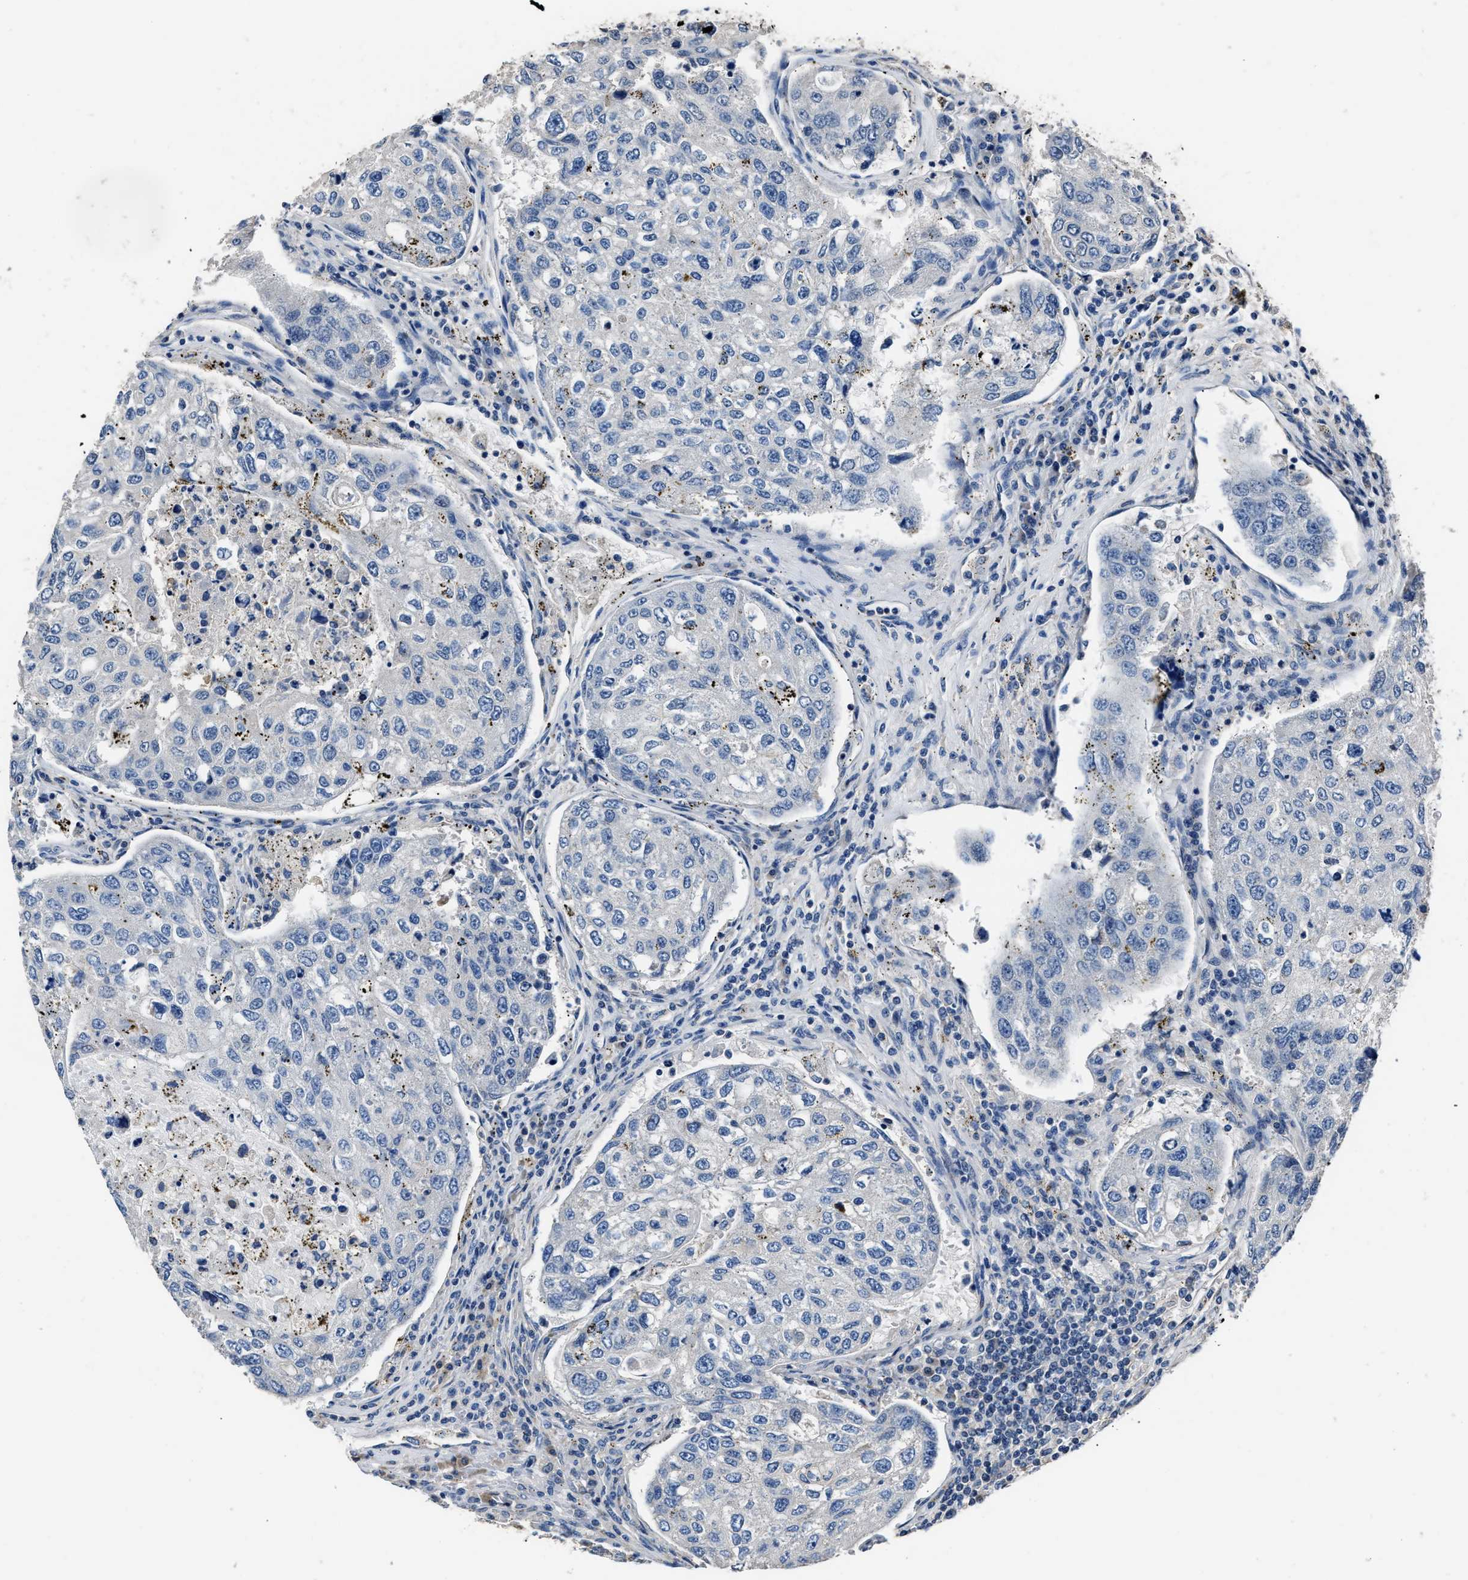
{"staining": {"intensity": "negative", "quantity": "none", "location": "none"}, "tissue": "urothelial cancer", "cell_type": "Tumor cells", "image_type": "cancer", "snomed": [{"axis": "morphology", "description": "Urothelial carcinoma, High grade"}, {"axis": "topography", "description": "Lymph node"}, {"axis": "topography", "description": "Urinary bladder"}], "caption": "Immunohistochemical staining of urothelial cancer shows no significant positivity in tumor cells.", "gene": "DNAJC24", "patient": {"sex": "male", "age": 51}}